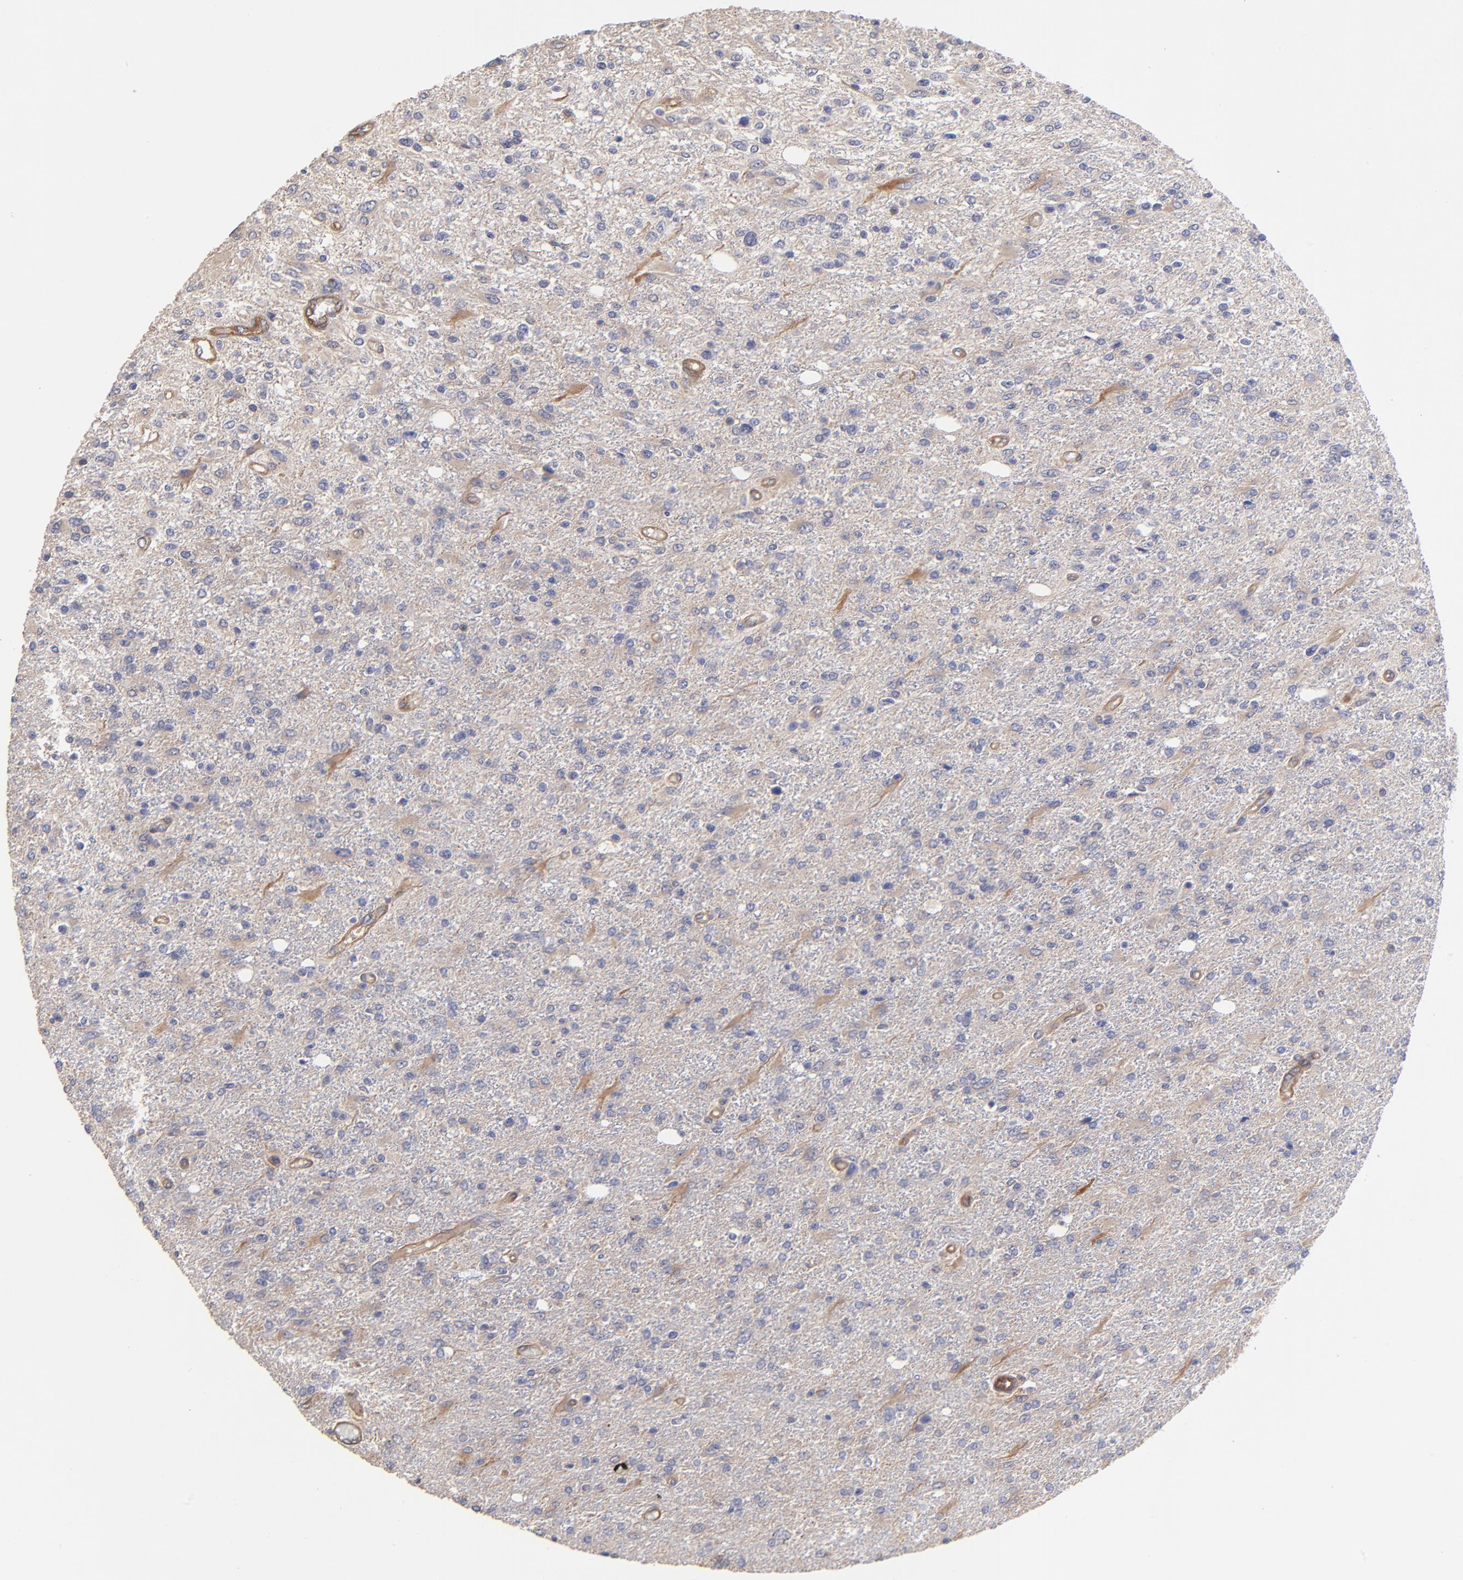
{"staining": {"intensity": "weak", "quantity": "25%-75%", "location": "cytoplasmic/membranous"}, "tissue": "glioma", "cell_type": "Tumor cells", "image_type": "cancer", "snomed": [{"axis": "morphology", "description": "Glioma, malignant, High grade"}, {"axis": "topography", "description": "Cerebral cortex"}], "caption": "Immunohistochemistry (IHC) histopathology image of neoplastic tissue: human high-grade glioma (malignant) stained using immunohistochemistry (IHC) shows low levels of weak protein expression localized specifically in the cytoplasmic/membranous of tumor cells, appearing as a cytoplasmic/membranous brown color.", "gene": "ASB7", "patient": {"sex": "male", "age": 76}}